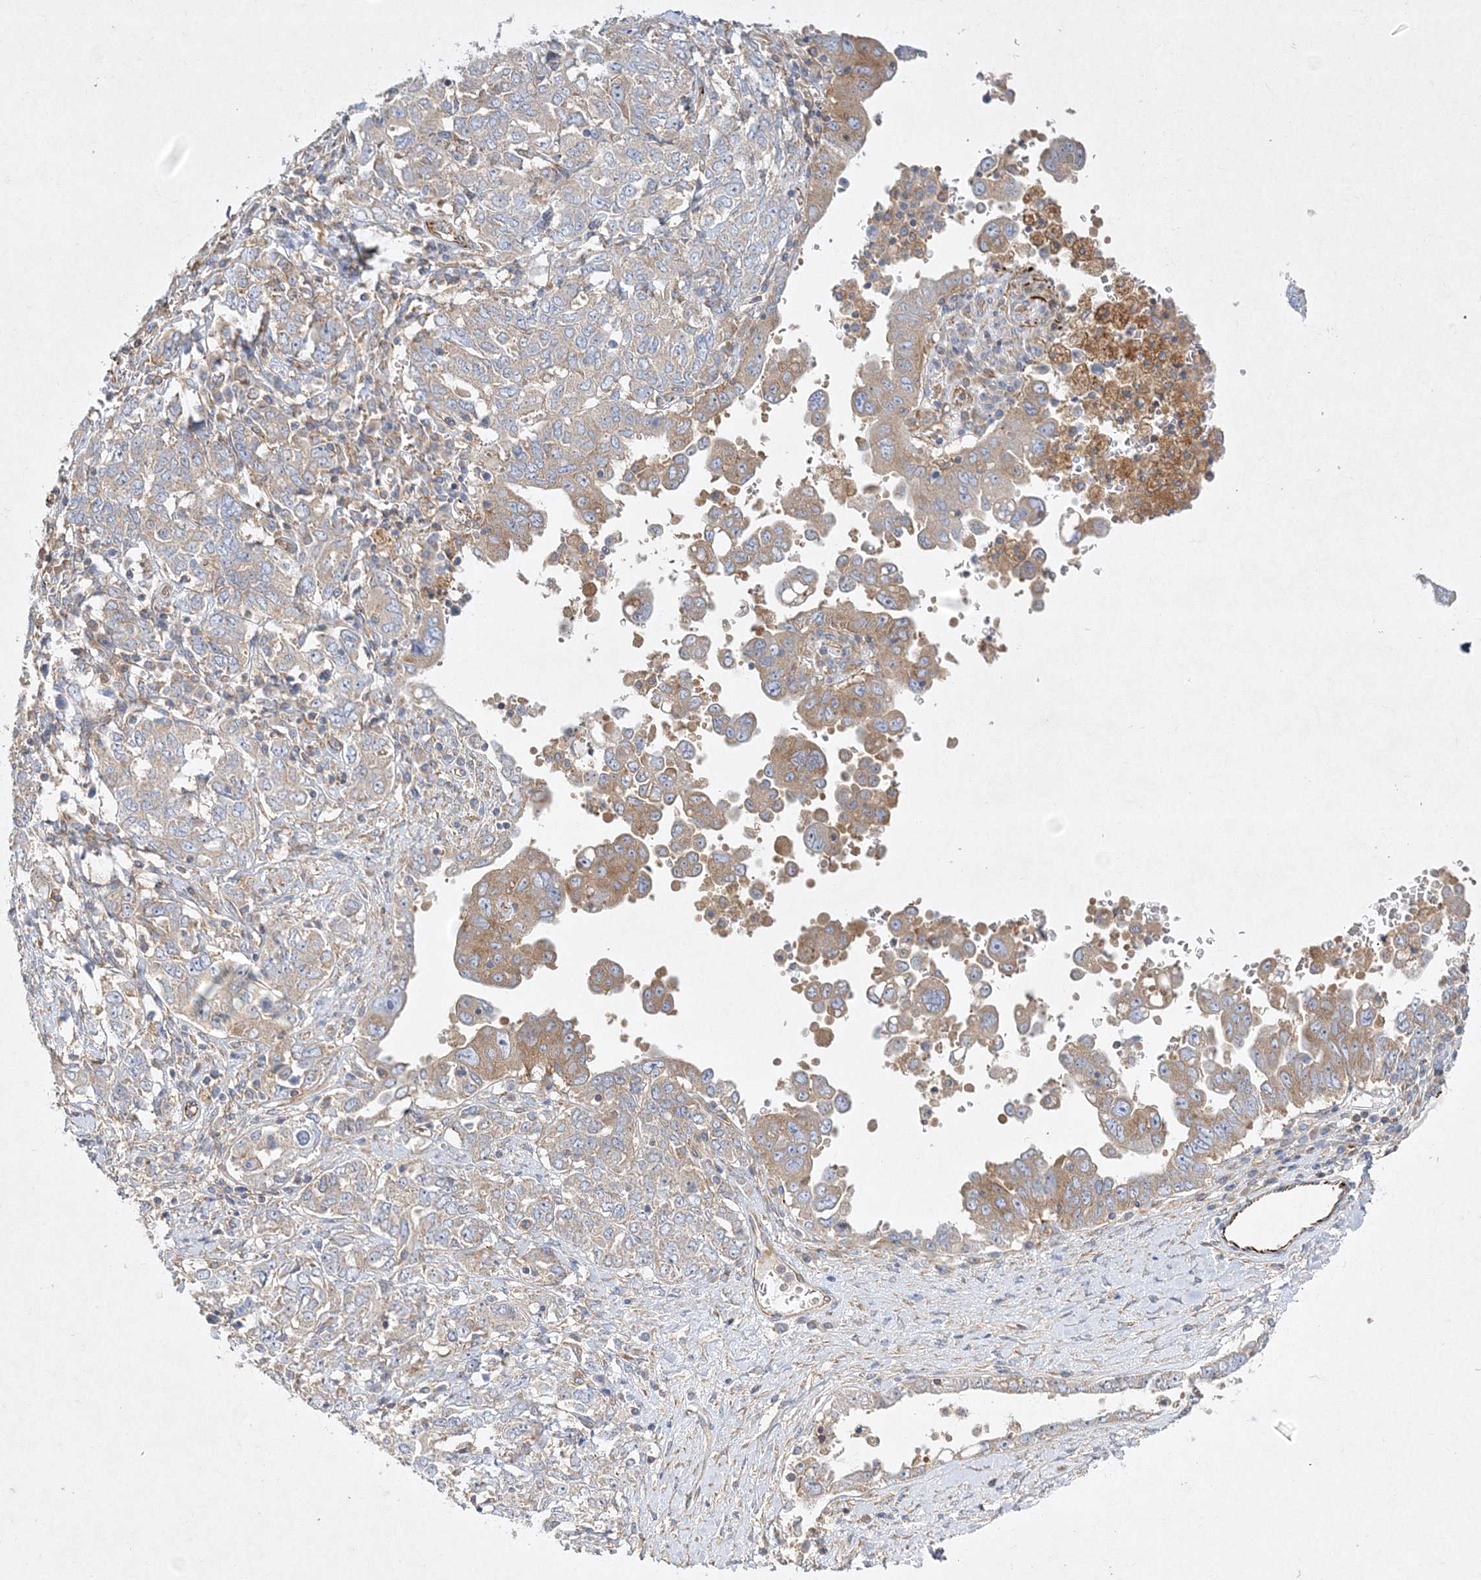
{"staining": {"intensity": "moderate", "quantity": "25%-75%", "location": "cytoplasmic/membranous"}, "tissue": "ovarian cancer", "cell_type": "Tumor cells", "image_type": "cancer", "snomed": [{"axis": "morphology", "description": "Carcinoma, endometroid"}, {"axis": "topography", "description": "Ovary"}], "caption": "Human ovarian cancer stained for a protein (brown) shows moderate cytoplasmic/membranous positive expression in approximately 25%-75% of tumor cells.", "gene": "WDR37", "patient": {"sex": "female", "age": 62}}